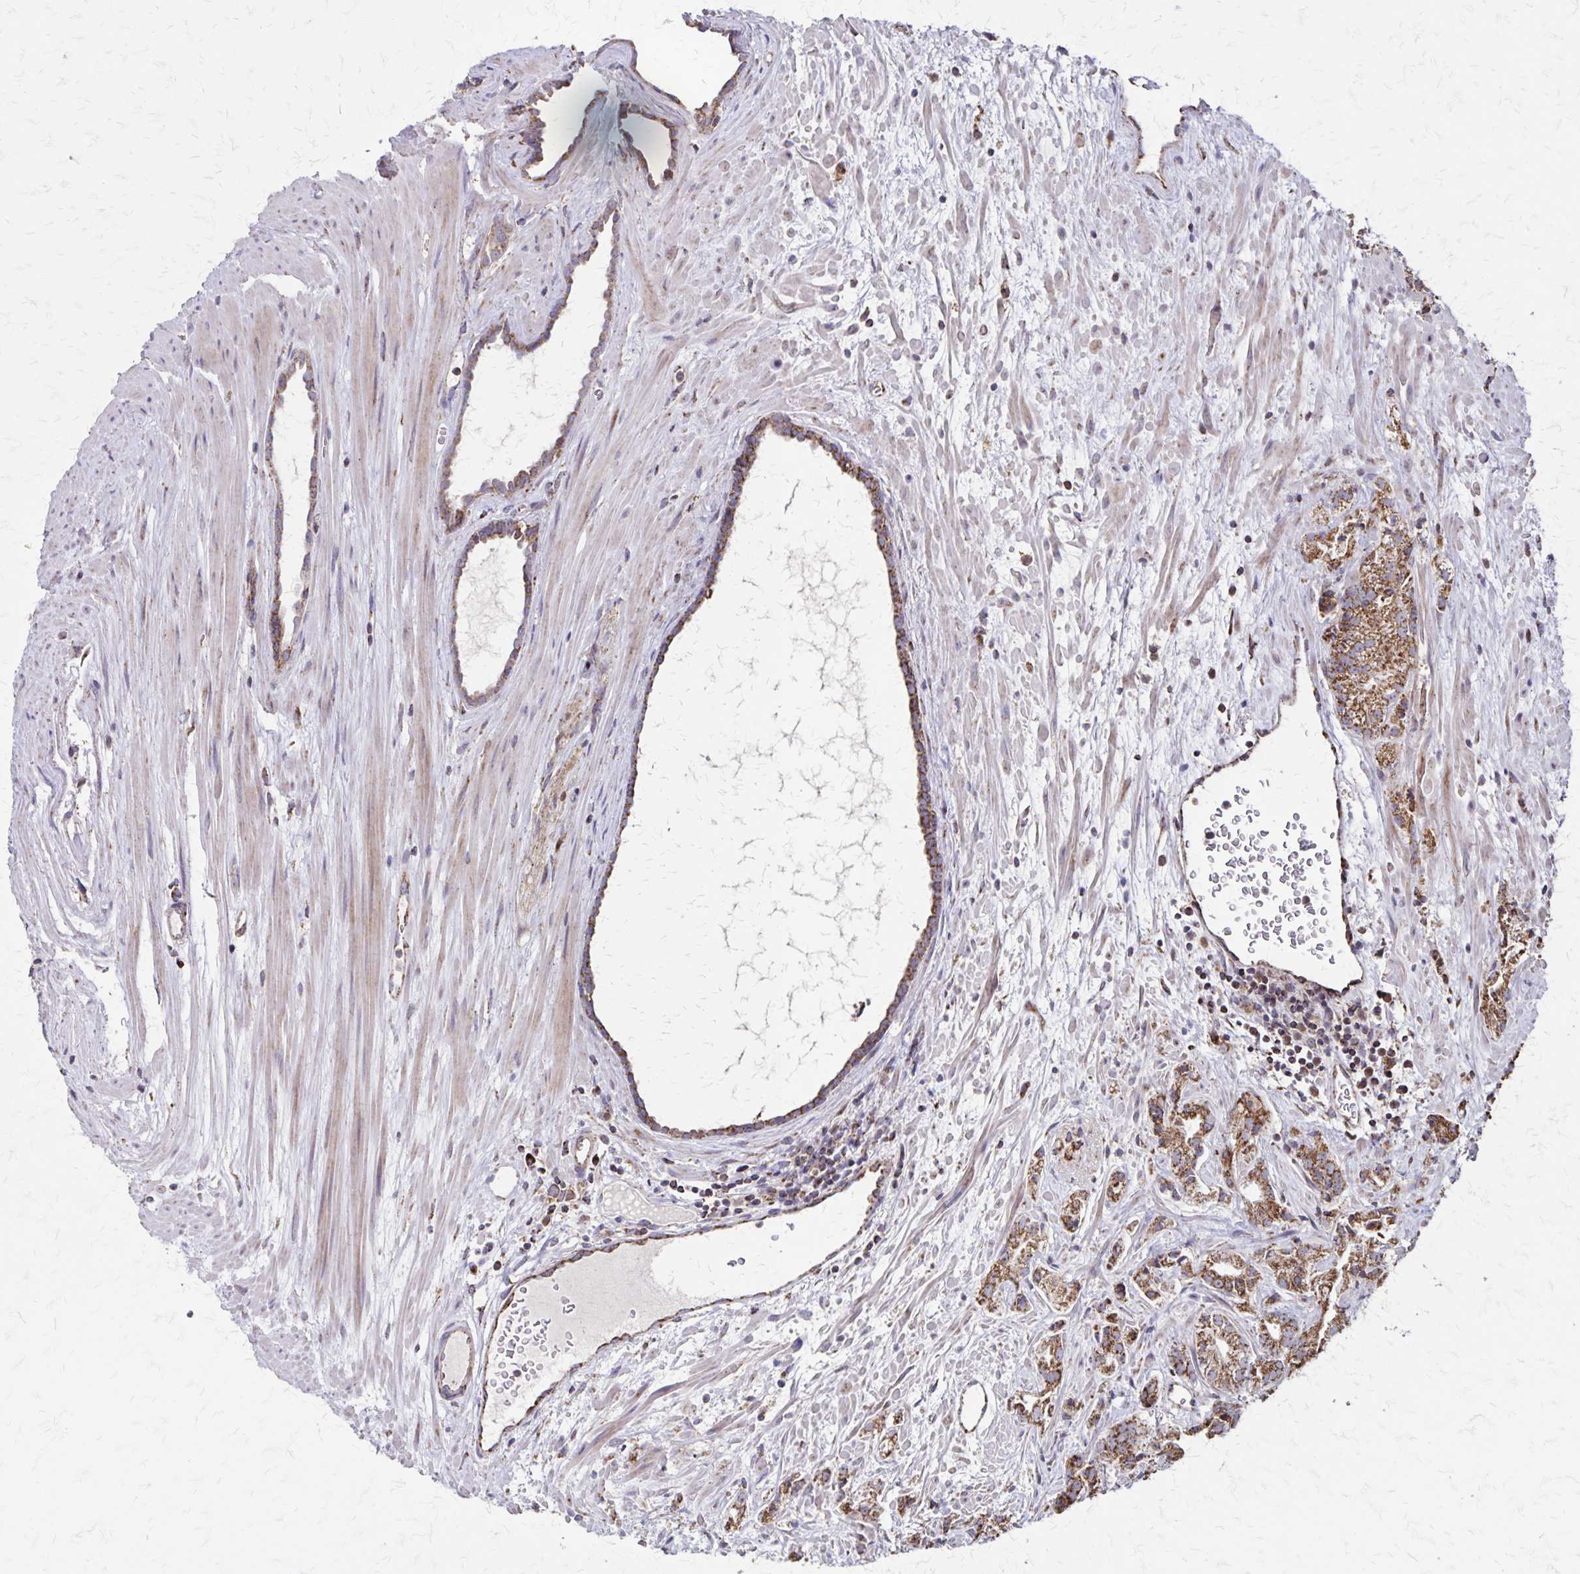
{"staining": {"intensity": "moderate", "quantity": ">75%", "location": "cytoplasmic/membranous"}, "tissue": "prostate cancer", "cell_type": "Tumor cells", "image_type": "cancer", "snomed": [{"axis": "morphology", "description": "Adenocarcinoma, High grade"}, {"axis": "topography", "description": "Prostate"}], "caption": "This photomicrograph reveals adenocarcinoma (high-grade) (prostate) stained with immunohistochemistry (IHC) to label a protein in brown. The cytoplasmic/membranous of tumor cells show moderate positivity for the protein. Nuclei are counter-stained blue.", "gene": "NFS1", "patient": {"sex": "male", "age": 68}}